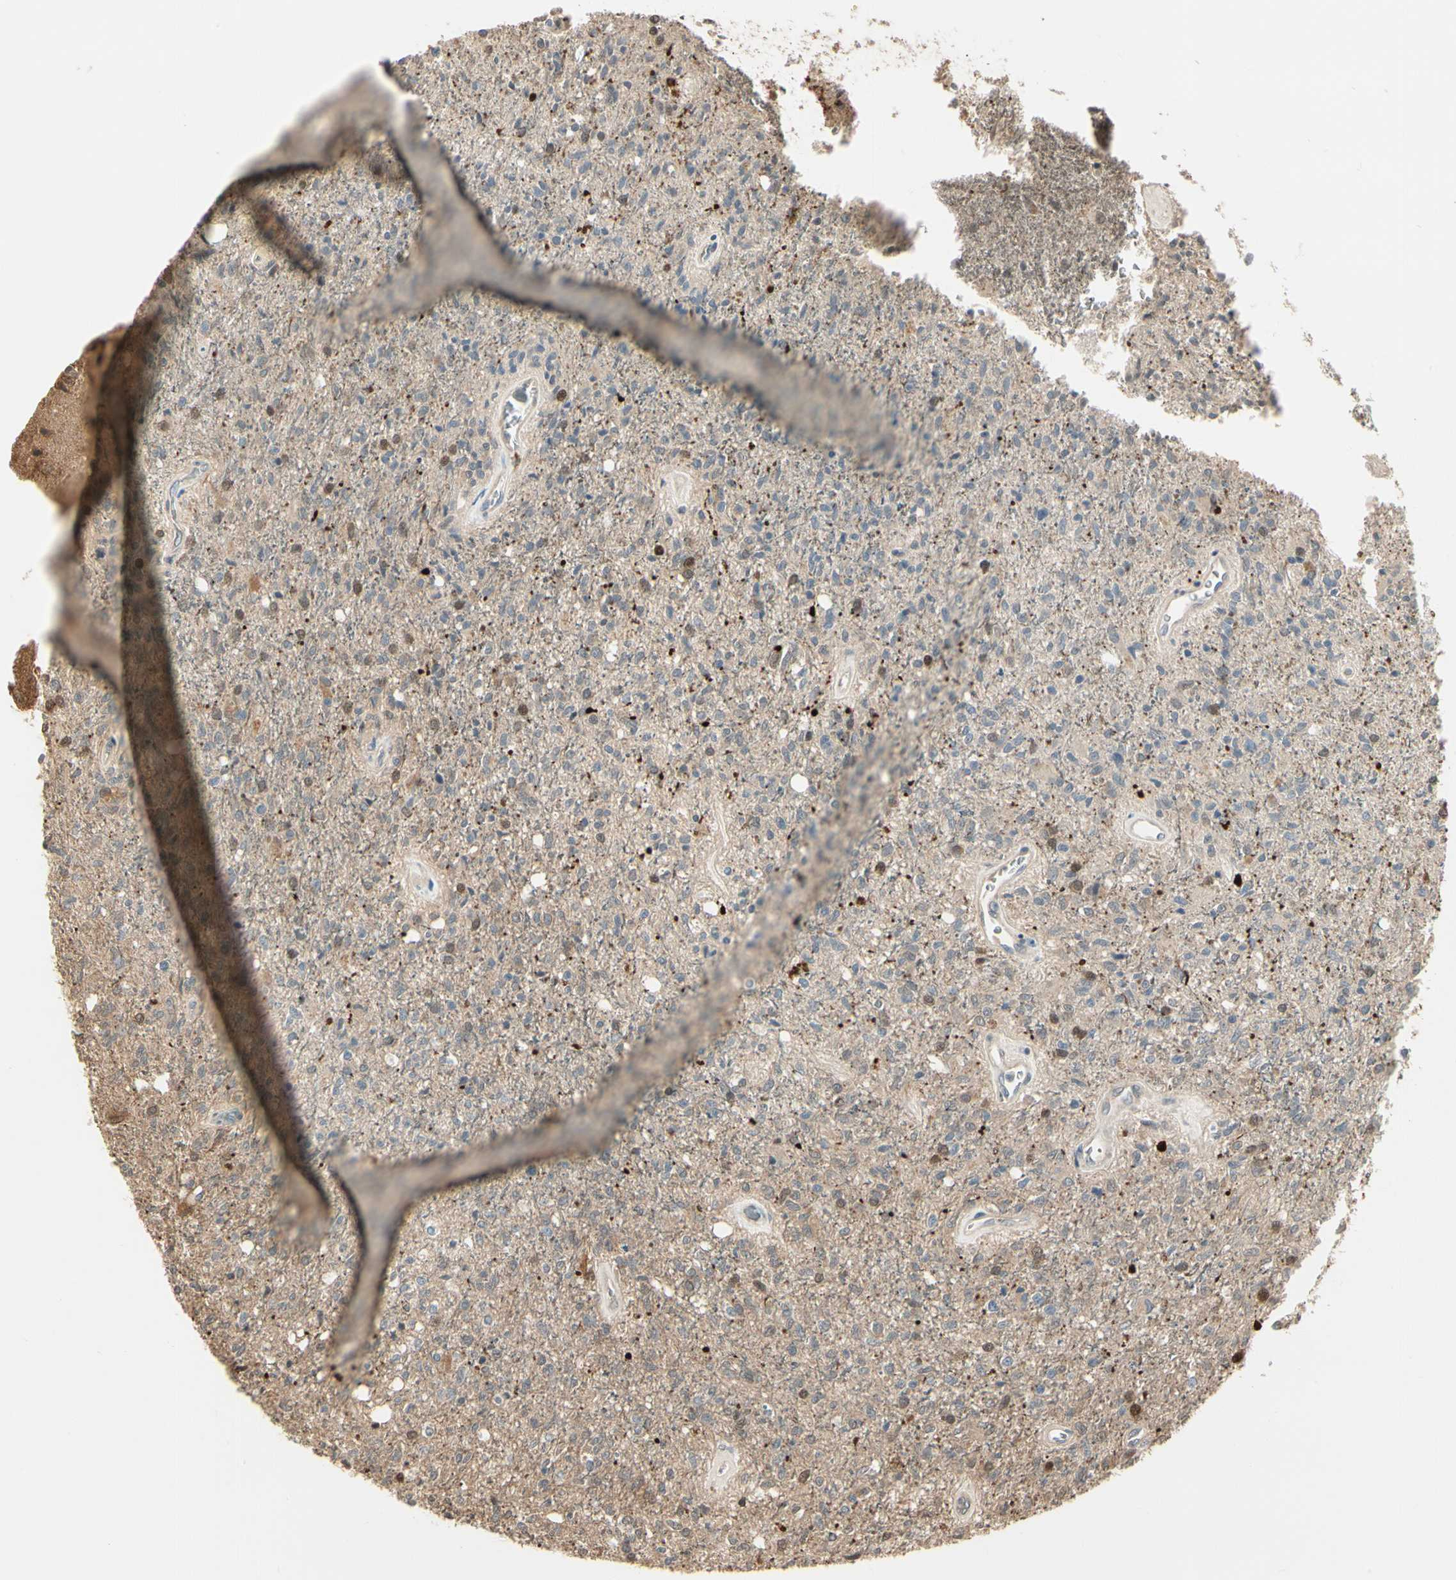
{"staining": {"intensity": "weak", "quantity": ">75%", "location": "cytoplasmic/membranous"}, "tissue": "glioma", "cell_type": "Tumor cells", "image_type": "cancer", "snomed": [{"axis": "morphology", "description": "Normal tissue, NOS"}, {"axis": "morphology", "description": "Glioma, malignant, High grade"}, {"axis": "topography", "description": "Cerebral cortex"}], "caption": "Immunohistochemistry (DAB (3,3'-diaminobenzidine)) staining of glioma displays weak cytoplasmic/membranous protein expression in about >75% of tumor cells.", "gene": "EVC", "patient": {"sex": "male", "age": 77}}